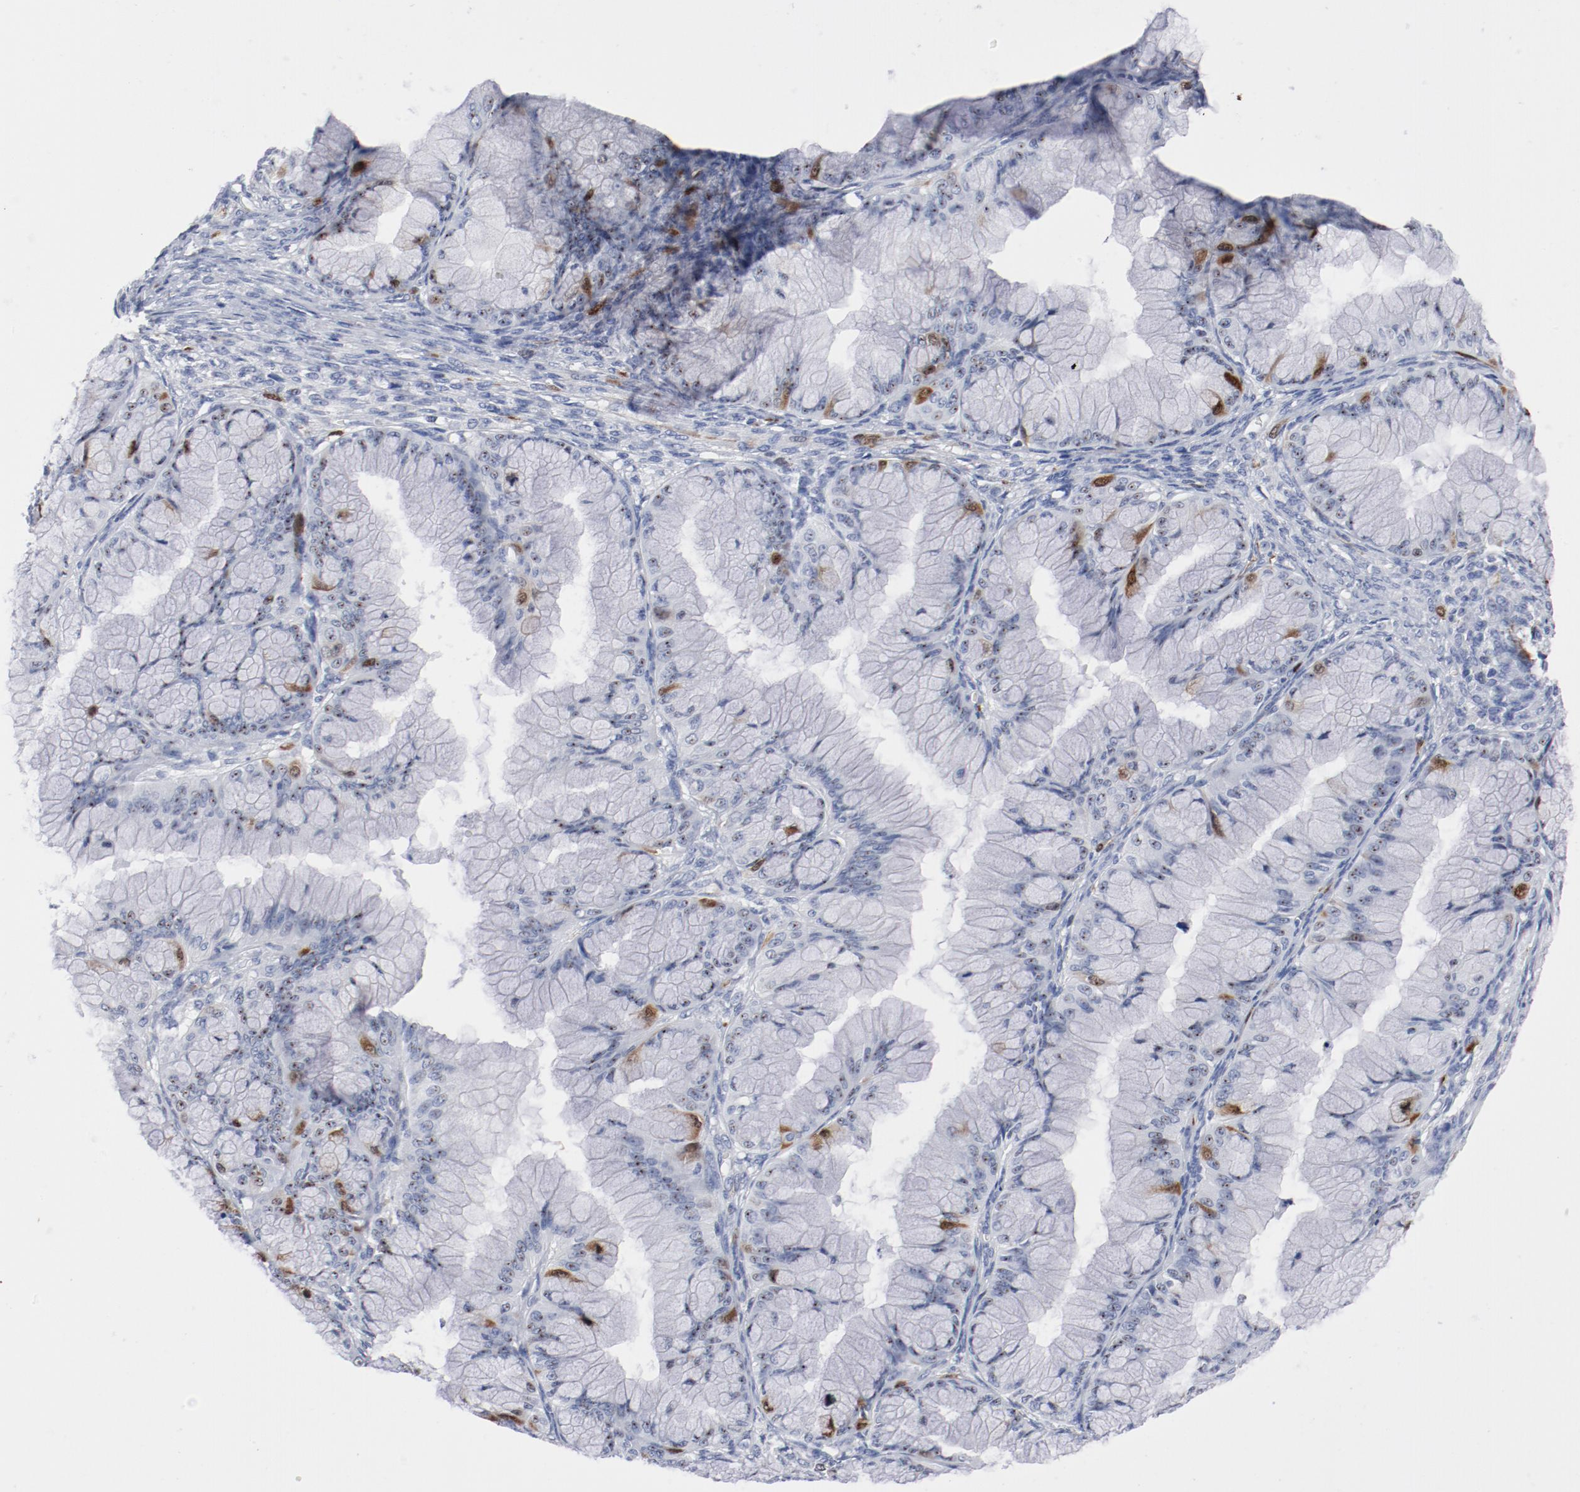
{"staining": {"intensity": "moderate", "quantity": "<25%", "location": "cytoplasmic/membranous,nuclear"}, "tissue": "ovarian cancer", "cell_type": "Tumor cells", "image_type": "cancer", "snomed": [{"axis": "morphology", "description": "Cystadenocarcinoma, mucinous, NOS"}, {"axis": "topography", "description": "Ovary"}], "caption": "The image displays staining of ovarian cancer, revealing moderate cytoplasmic/membranous and nuclear protein positivity (brown color) within tumor cells.", "gene": "CDC20", "patient": {"sex": "female", "age": 63}}